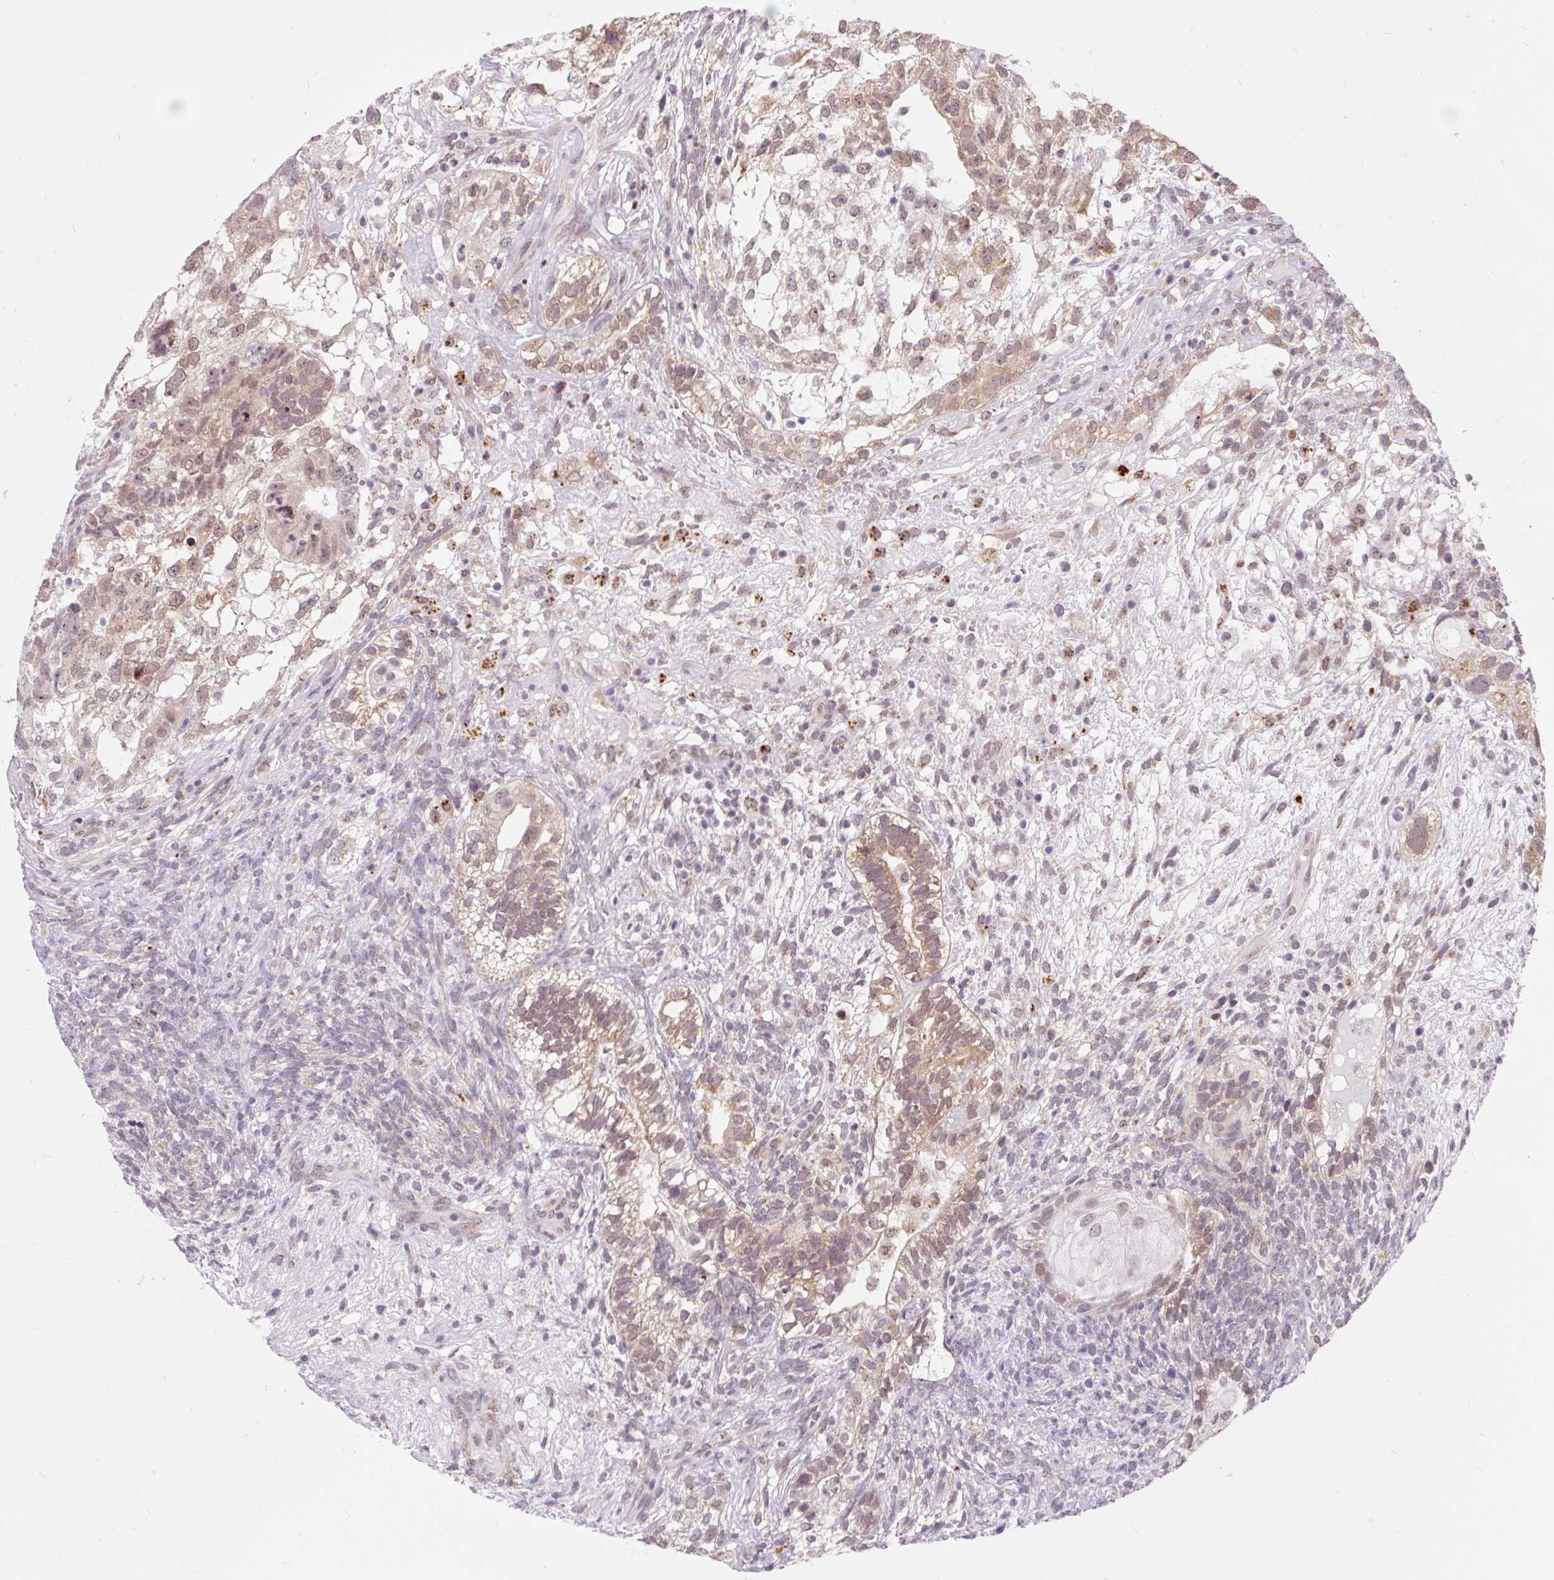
{"staining": {"intensity": "moderate", "quantity": ">75%", "location": "cytoplasmic/membranous"}, "tissue": "testis cancer", "cell_type": "Tumor cells", "image_type": "cancer", "snomed": [{"axis": "morphology", "description": "Seminoma, NOS"}, {"axis": "morphology", "description": "Carcinoma, Embryonal, NOS"}, {"axis": "topography", "description": "Testis"}], "caption": "Testis embryonal carcinoma was stained to show a protein in brown. There is medium levels of moderate cytoplasmic/membranous expression in about >75% of tumor cells.", "gene": "SRSF10", "patient": {"sex": "male", "age": 41}}